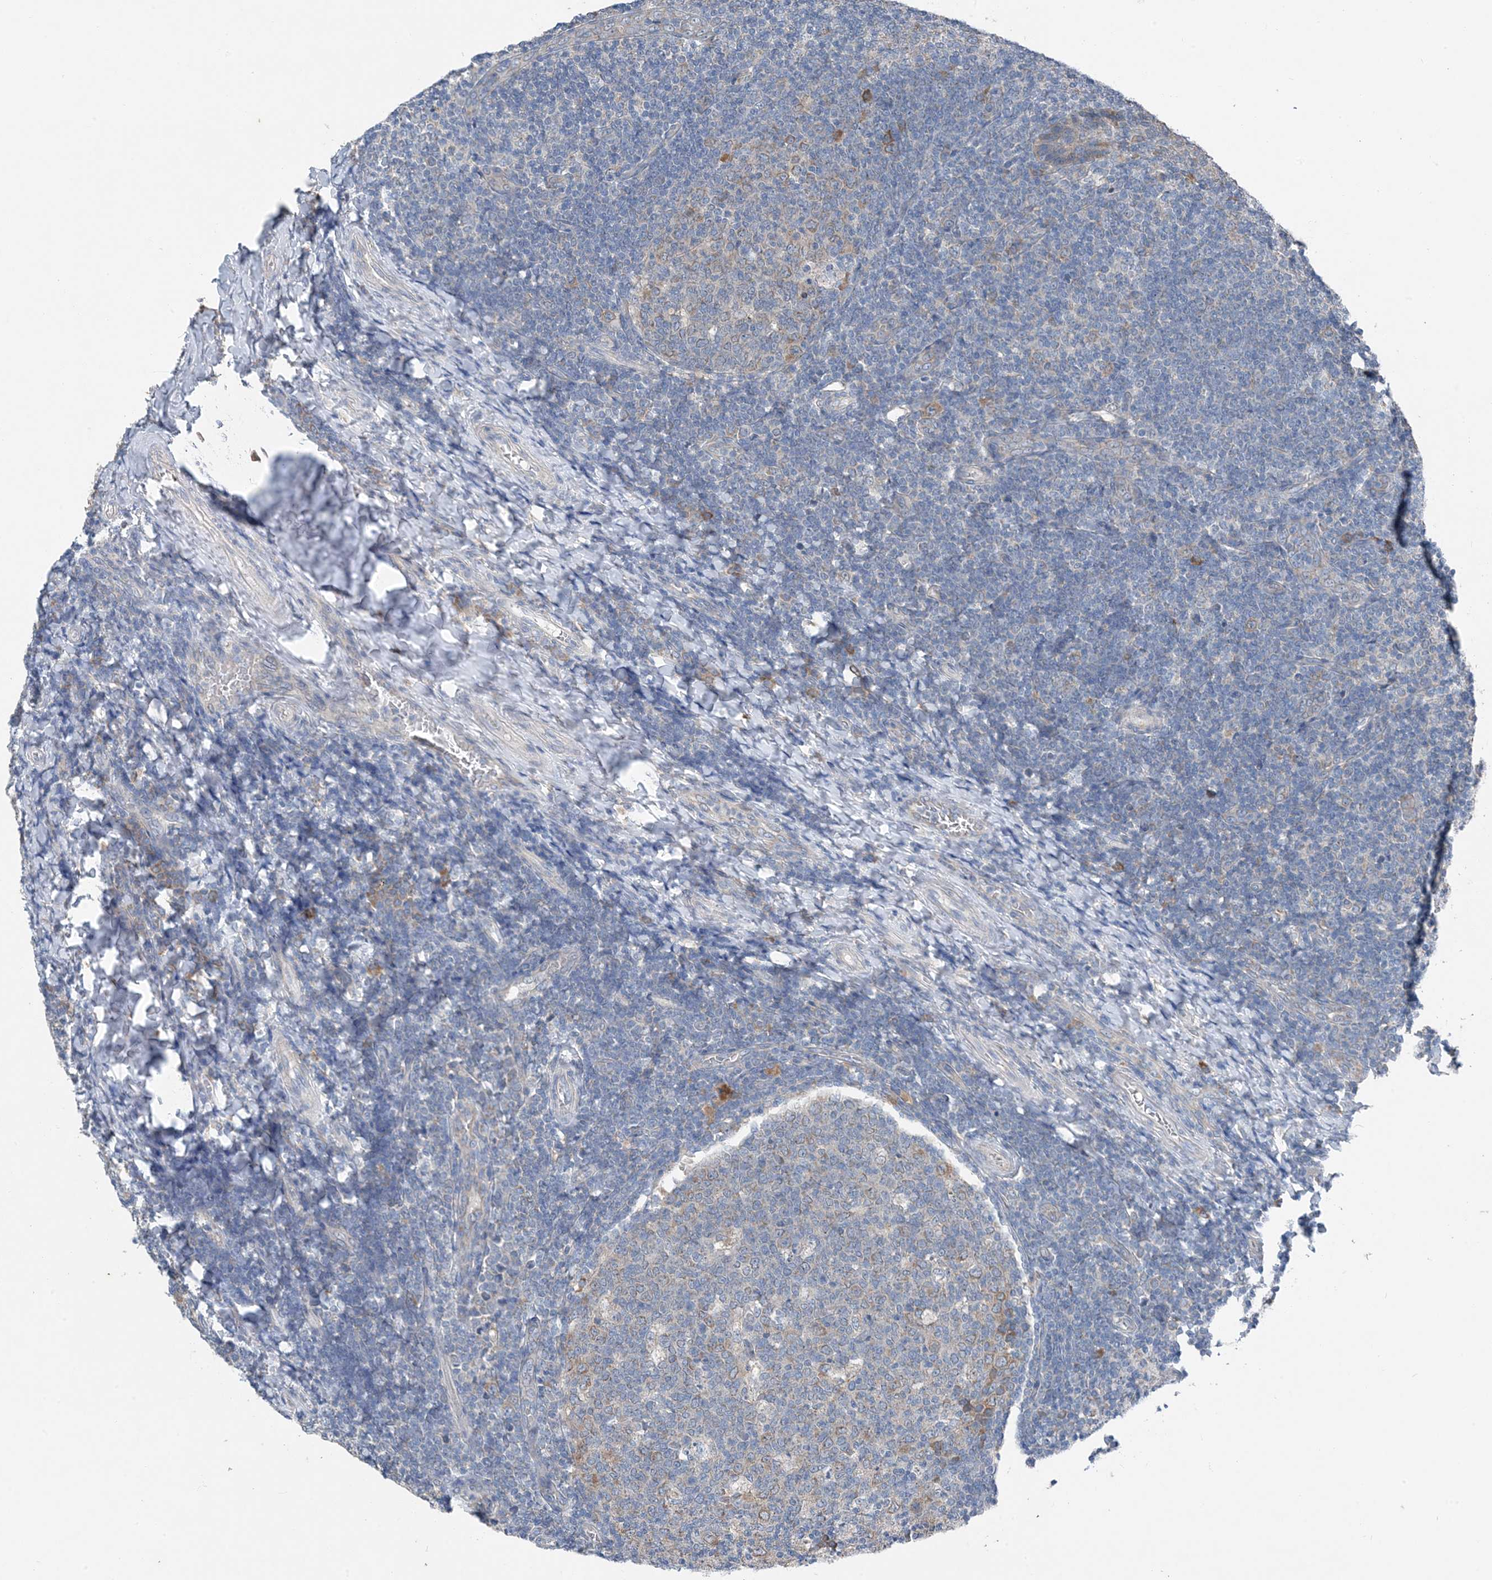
{"staining": {"intensity": "moderate", "quantity": "<25%", "location": "cytoplasmic/membranous"}, "tissue": "tonsil", "cell_type": "Germinal center cells", "image_type": "normal", "snomed": [{"axis": "morphology", "description": "Normal tissue, NOS"}, {"axis": "topography", "description": "Tonsil"}], "caption": "A low amount of moderate cytoplasmic/membranous positivity is identified in about <25% of germinal center cells in normal tonsil.", "gene": "DHX30", "patient": {"sex": "female", "age": 19}}